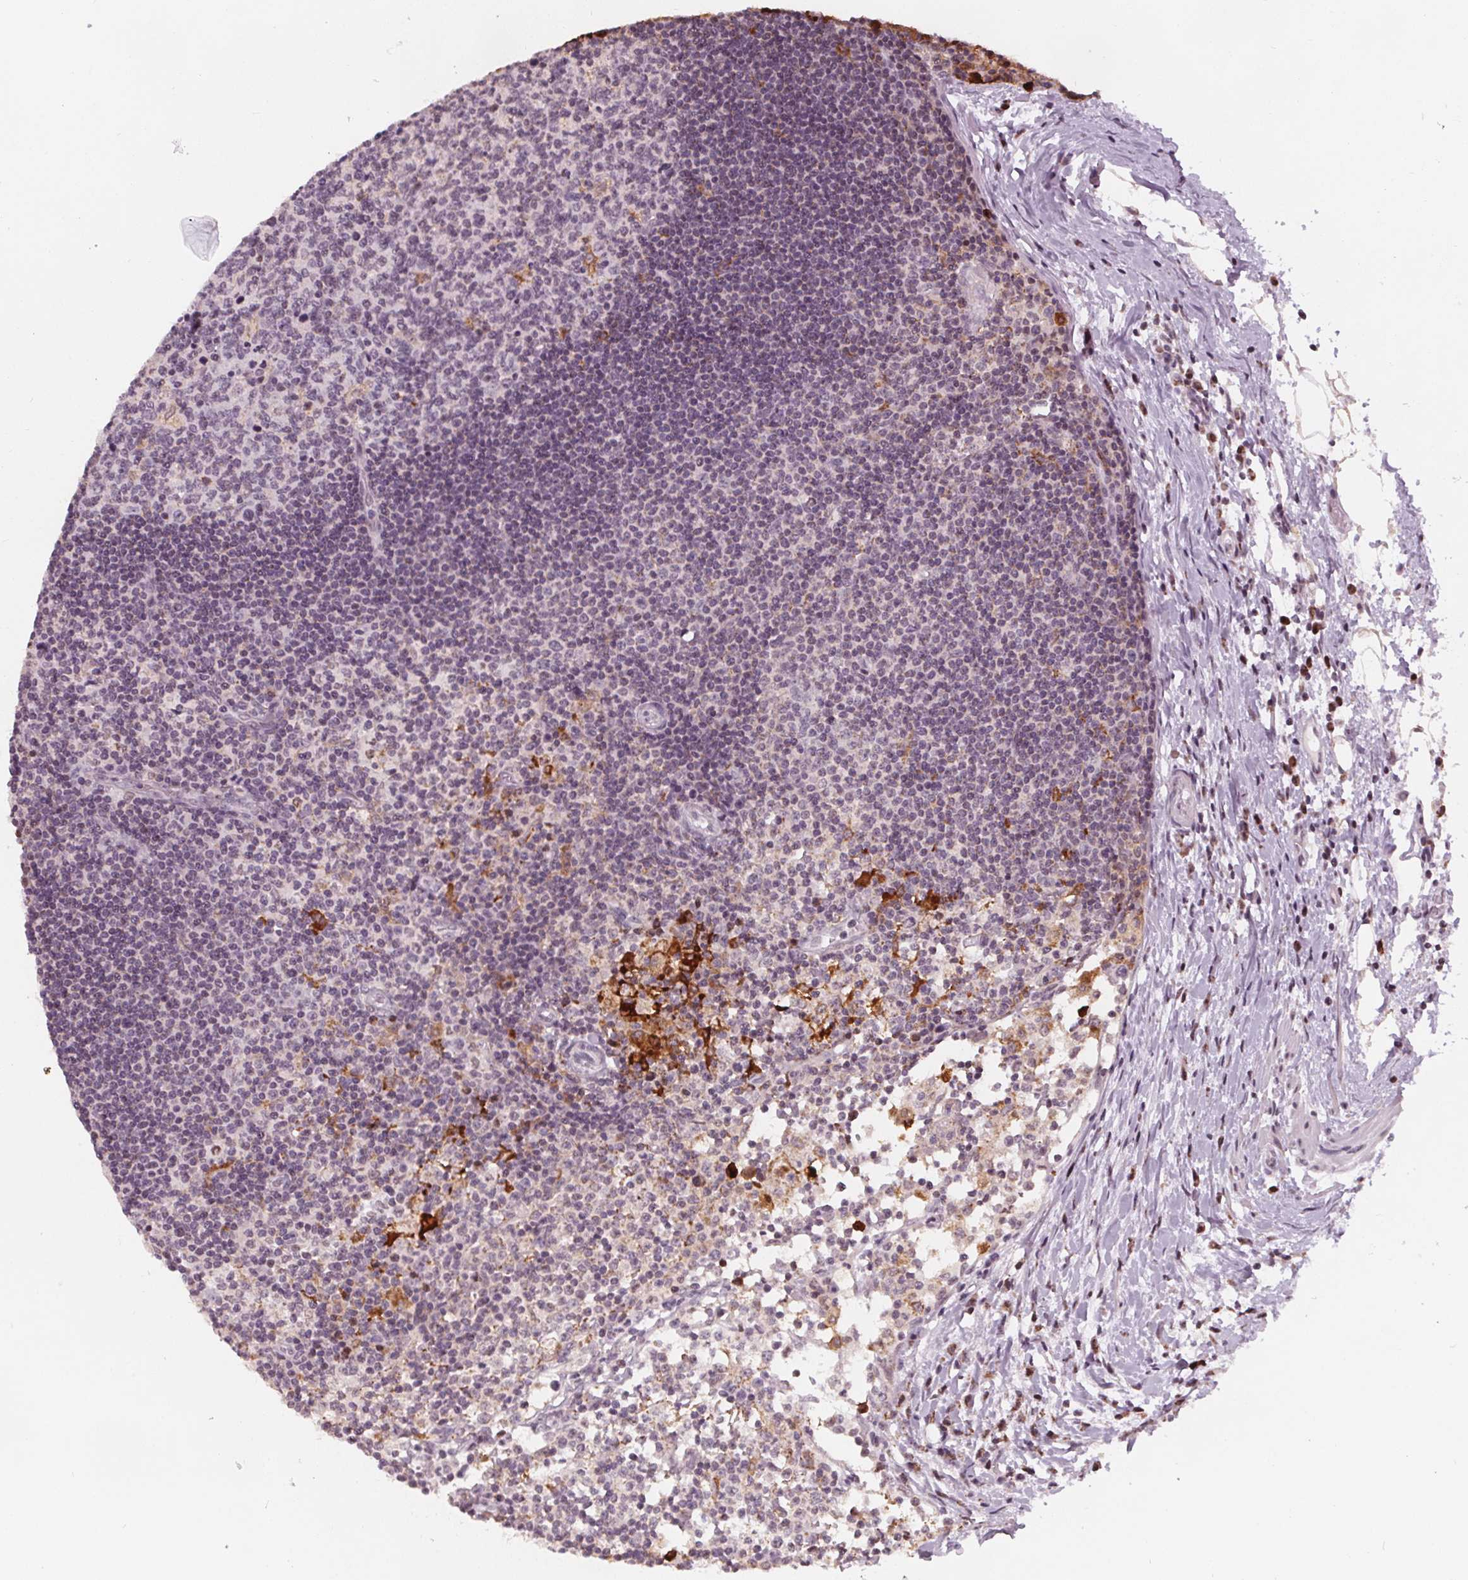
{"staining": {"intensity": "moderate", "quantity": "<25%", "location": "nuclear"}, "tissue": "lymph node", "cell_type": "Germinal center cells", "image_type": "normal", "snomed": [{"axis": "morphology", "description": "Normal tissue, NOS"}, {"axis": "topography", "description": "Lymph node"}], "caption": "A micrograph of lymph node stained for a protein displays moderate nuclear brown staining in germinal center cells. The staining was performed using DAB (3,3'-diaminobenzidine), with brown indicating positive protein expression. Nuclei are stained blue with hematoxylin.", "gene": "DPM2", "patient": {"sex": "female", "age": 72}}